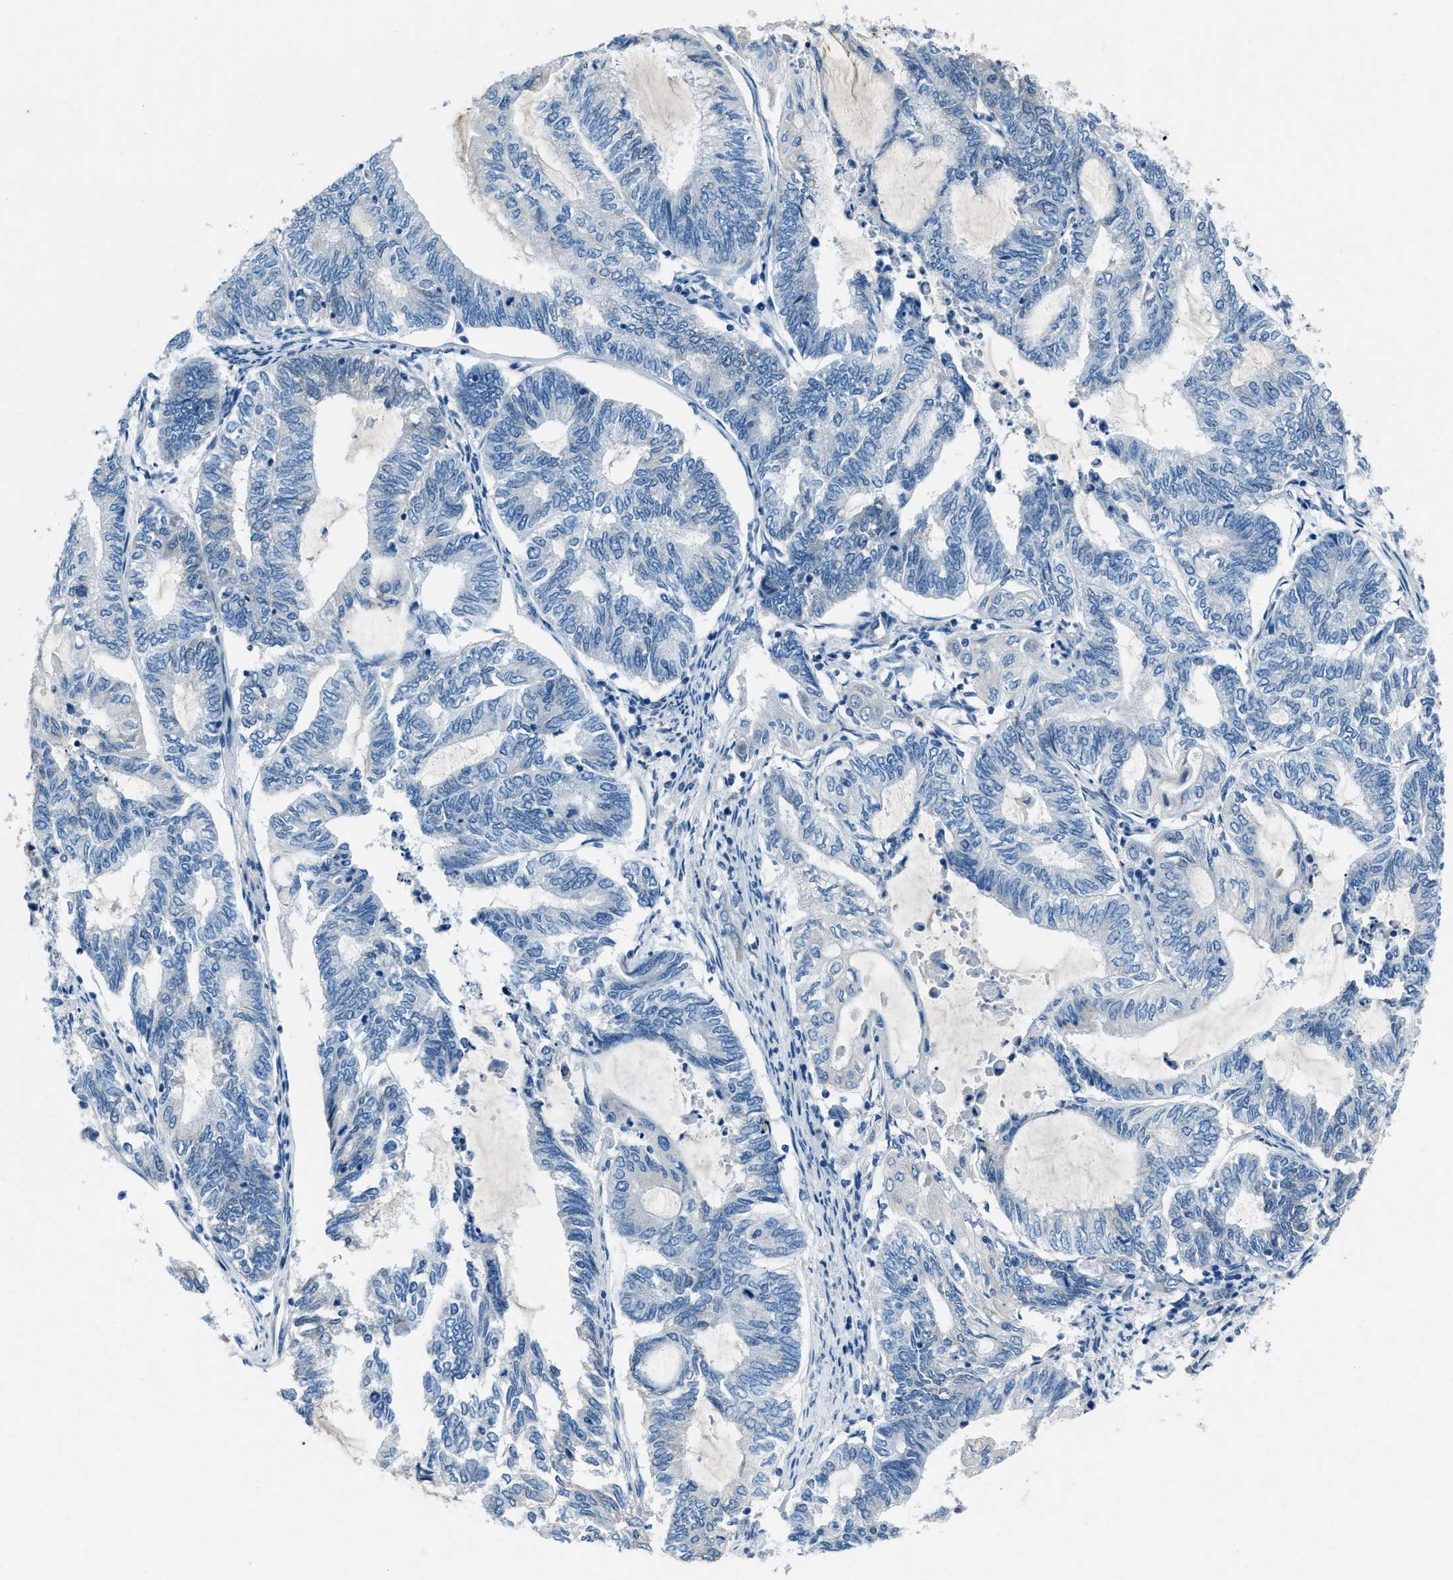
{"staining": {"intensity": "negative", "quantity": "none", "location": "none"}, "tissue": "endometrial cancer", "cell_type": "Tumor cells", "image_type": "cancer", "snomed": [{"axis": "morphology", "description": "Adenocarcinoma, NOS"}, {"axis": "topography", "description": "Uterus"}, {"axis": "topography", "description": "Endometrium"}], "caption": "An image of human endometrial adenocarcinoma is negative for staining in tumor cells.", "gene": "AMACR", "patient": {"sex": "female", "age": 70}}